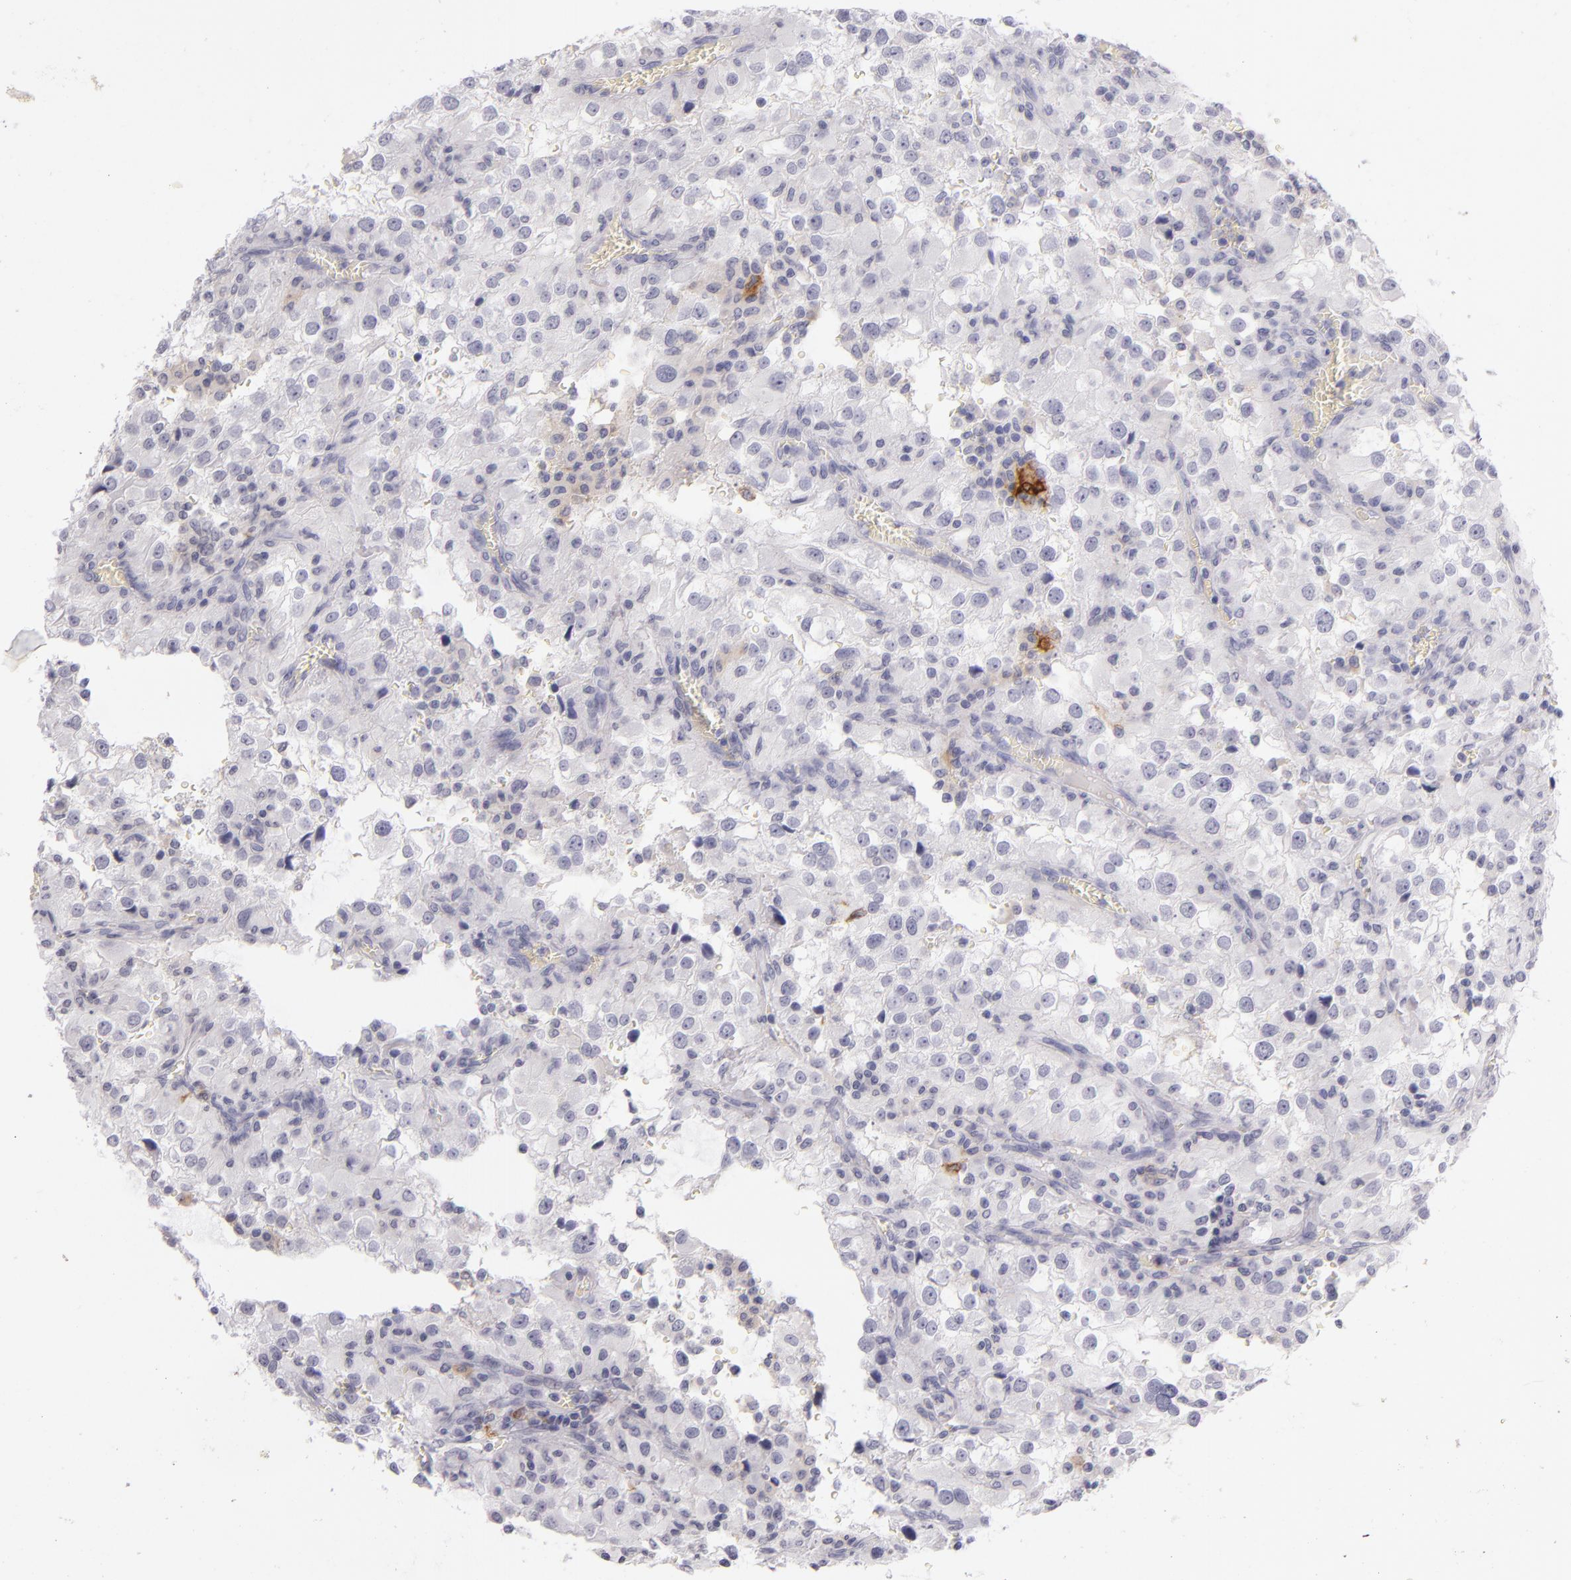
{"staining": {"intensity": "negative", "quantity": "none", "location": "none"}, "tissue": "renal cancer", "cell_type": "Tumor cells", "image_type": "cancer", "snomed": [{"axis": "morphology", "description": "Adenocarcinoma, NOS"}, {"axis": "topography", "description": "Kidney"}], "caption": "Immunohistochemistry (IHC) of renal cancer (adenocarcinoma) demonstrates no staining in tumor cells. (DAB (3,3'-diaminobenzidine) IHC with hematoxylin counter stain).", "gene": "CD40", "patient": {"sex": "female", "age": 52}}